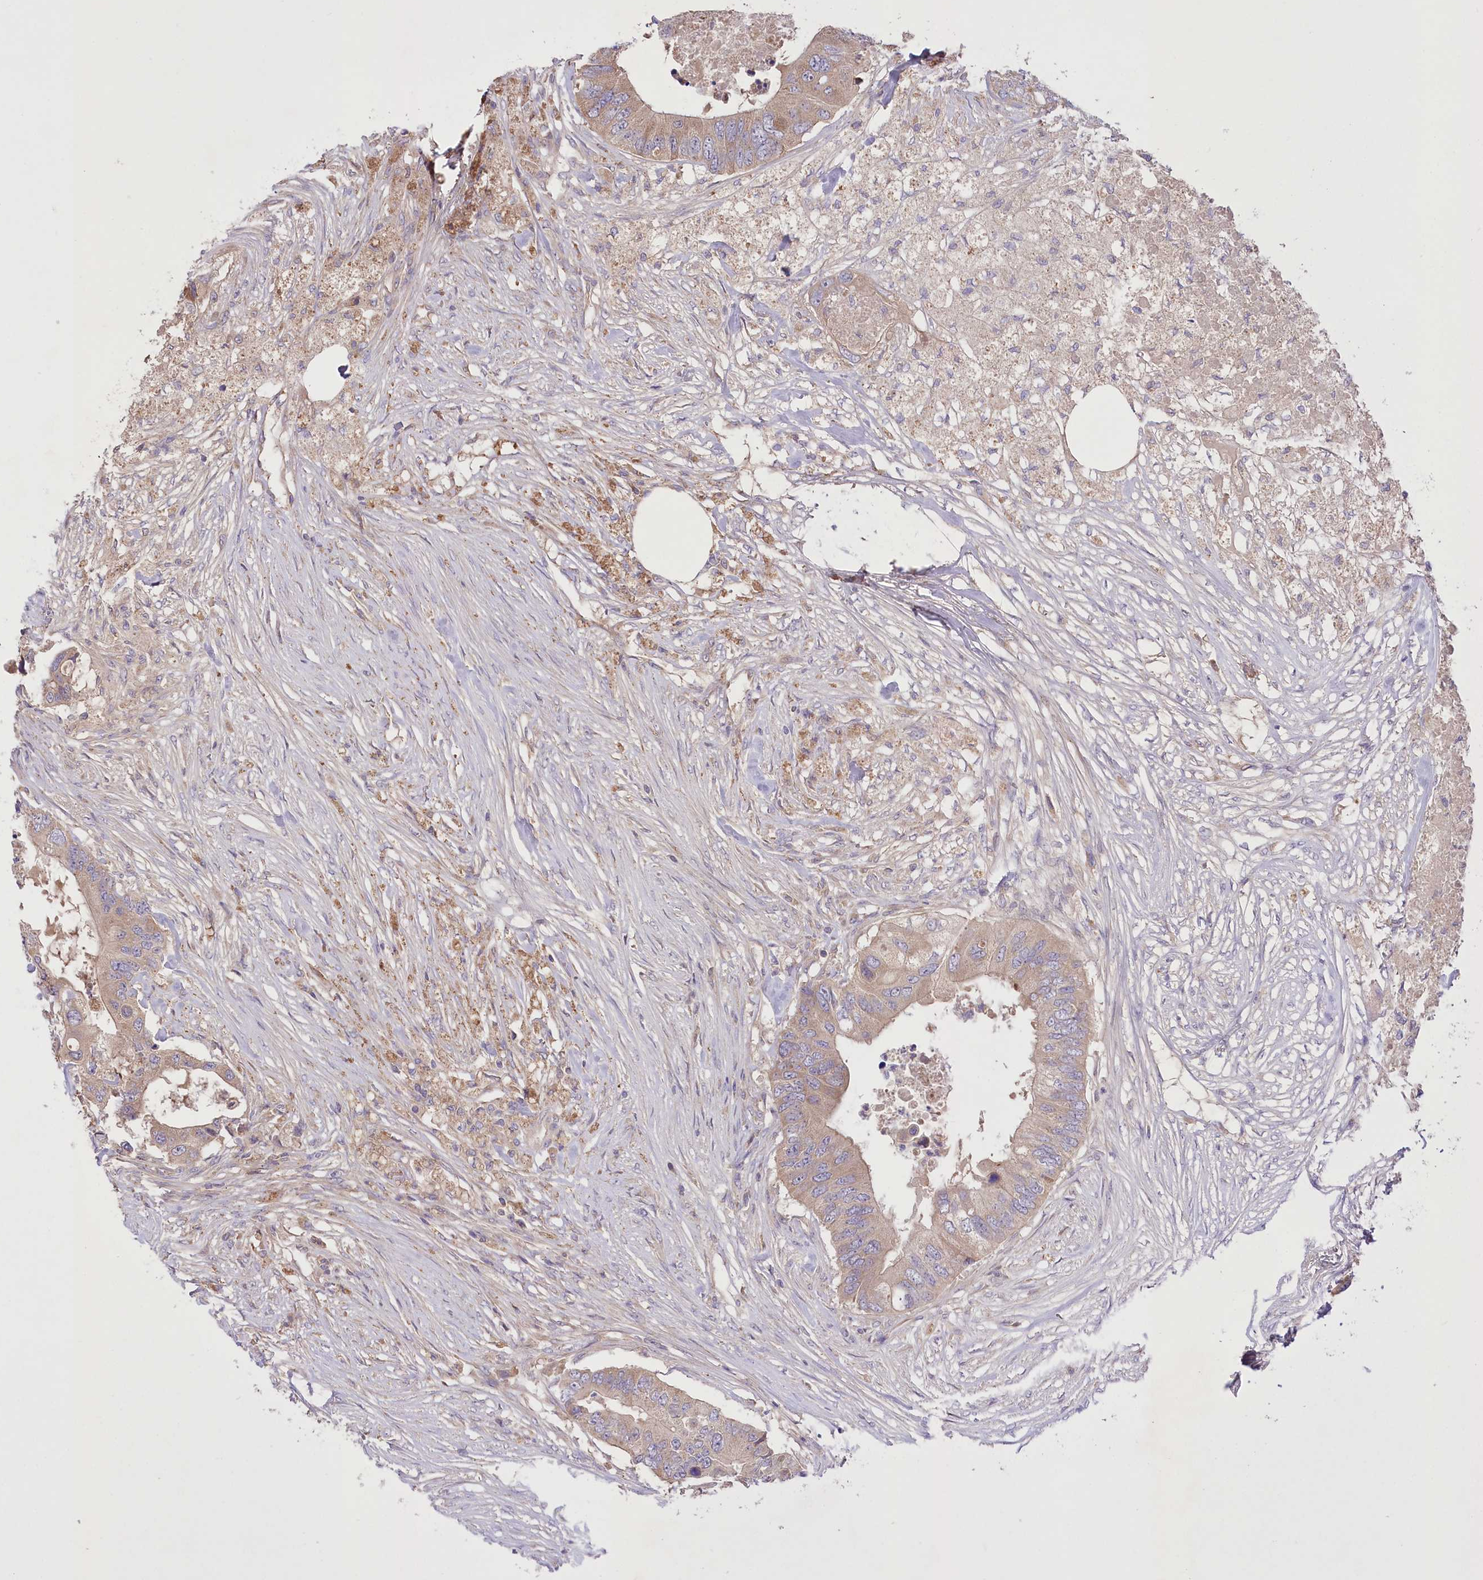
{"staining": {"intensity": "weak", "quantity": ">75%", "location": "cytoplasmic/membranous"}, "tissue": "colorectal cancer", "cell_type": "Tumor cells", "image_type": "cancer", "snomed": [{"axis": "morphology", "description": "Adenocarcinoma, NOS"}, {"axis": "topography", "description": "Colon"}], "caption": "This micrograph demonstrates immunohistochemistry staining of colorectal cancer, with low weak cytoplasmic/membranous staining in about >75% of tumor cells.", "gene": "PBLD", "patient": {"sex": "male", "age": 71}}